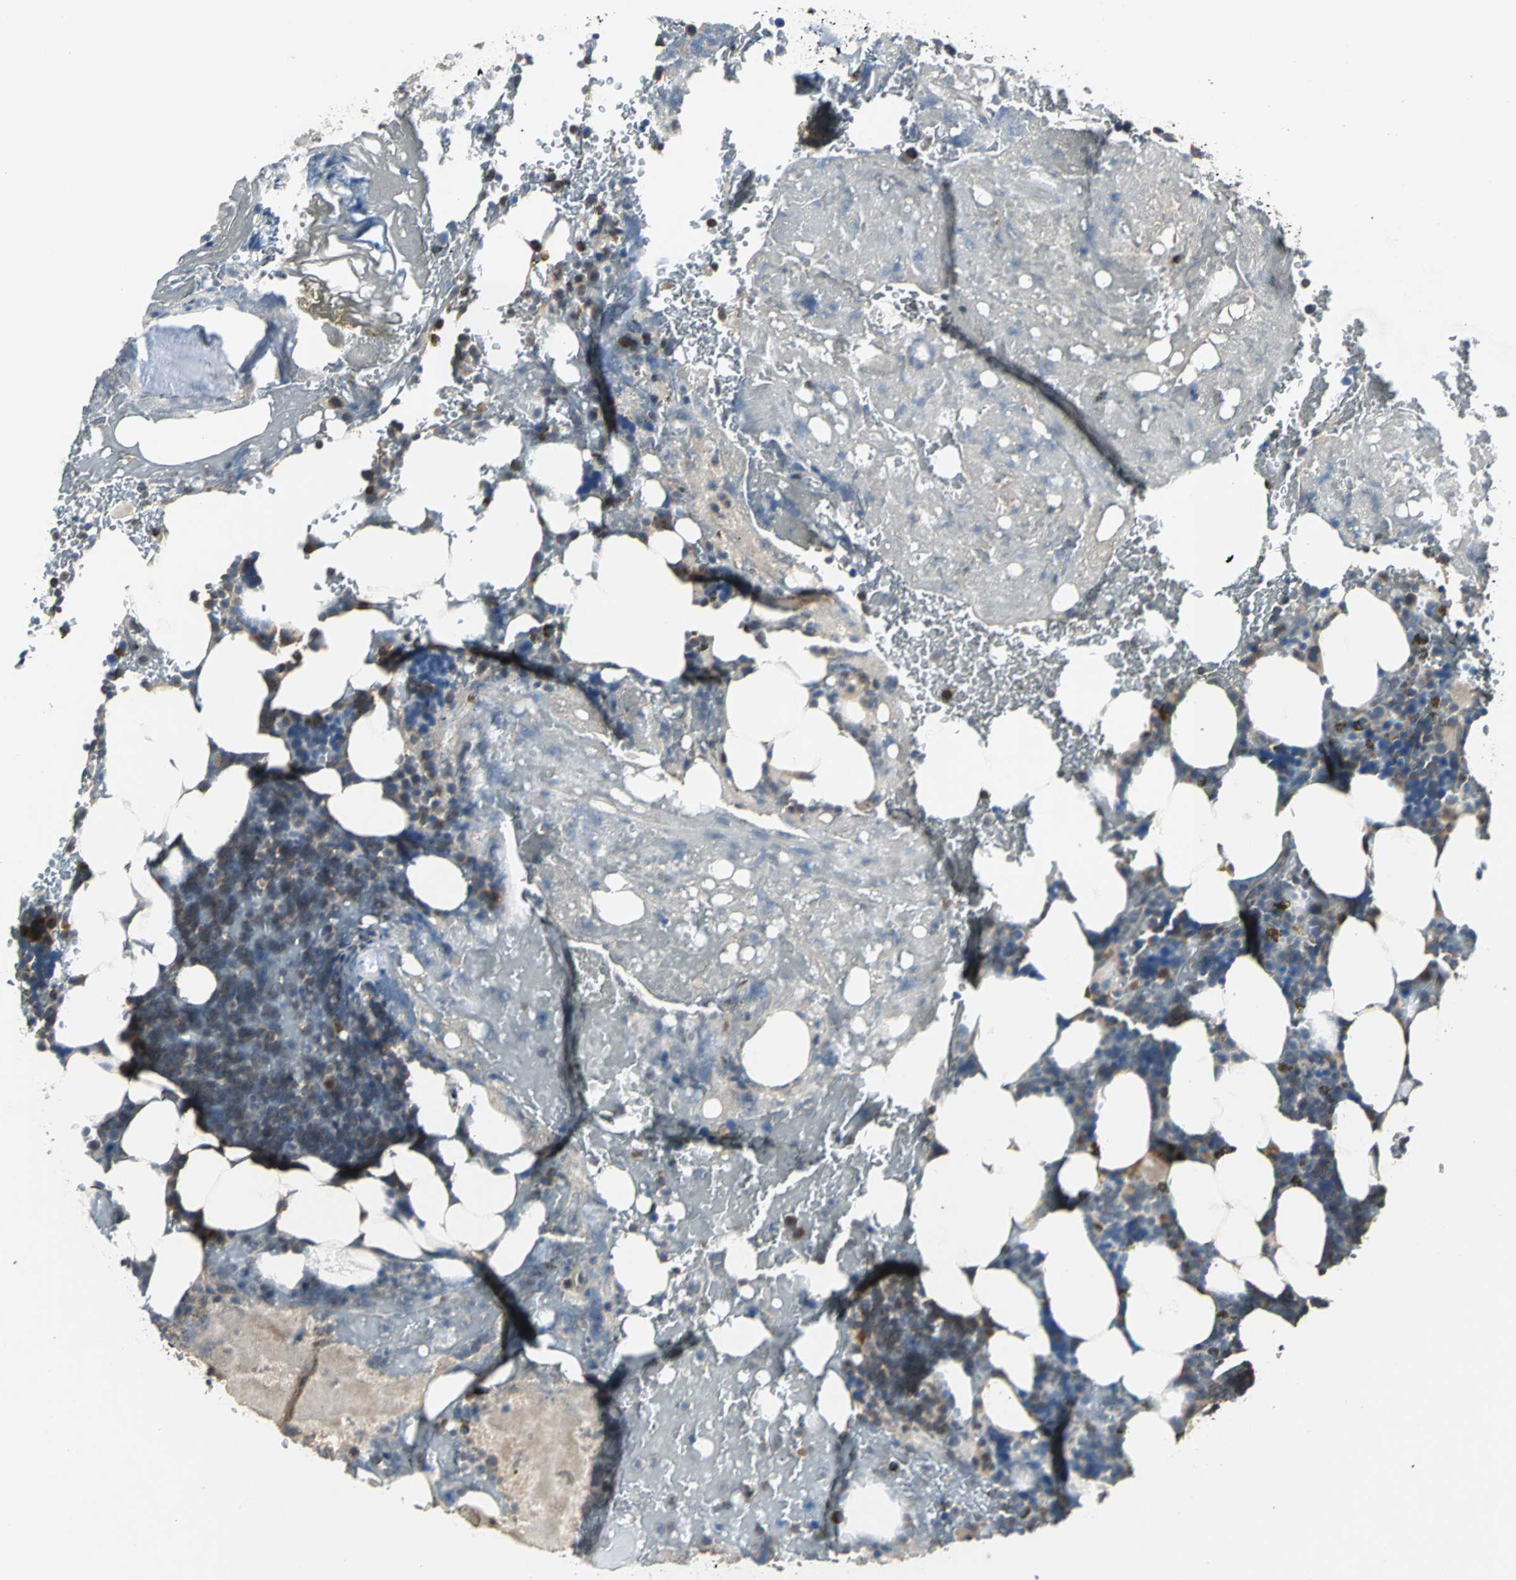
{"staining": {"intensity": "moderate", "quantity": "25%-75%", "location": "cytoplasmic/membranous"}, "tissue": "bone marrow", "cell_type": "Hematopoietic cells", "image_type": "normal", "snomed": [{"axis": "morphology", "description": "Normal tissue, NOS"}, {"axis": "topography", "description": "Bone marrow"}], "caption": "A medium amount of moderate cytoplasmic/membranous positivity is seen in about 25%-75% of hematopoietic cells in normal bone marrow.", "gene": "IRF3", "patient": {"sex": "female", "age": 73}}